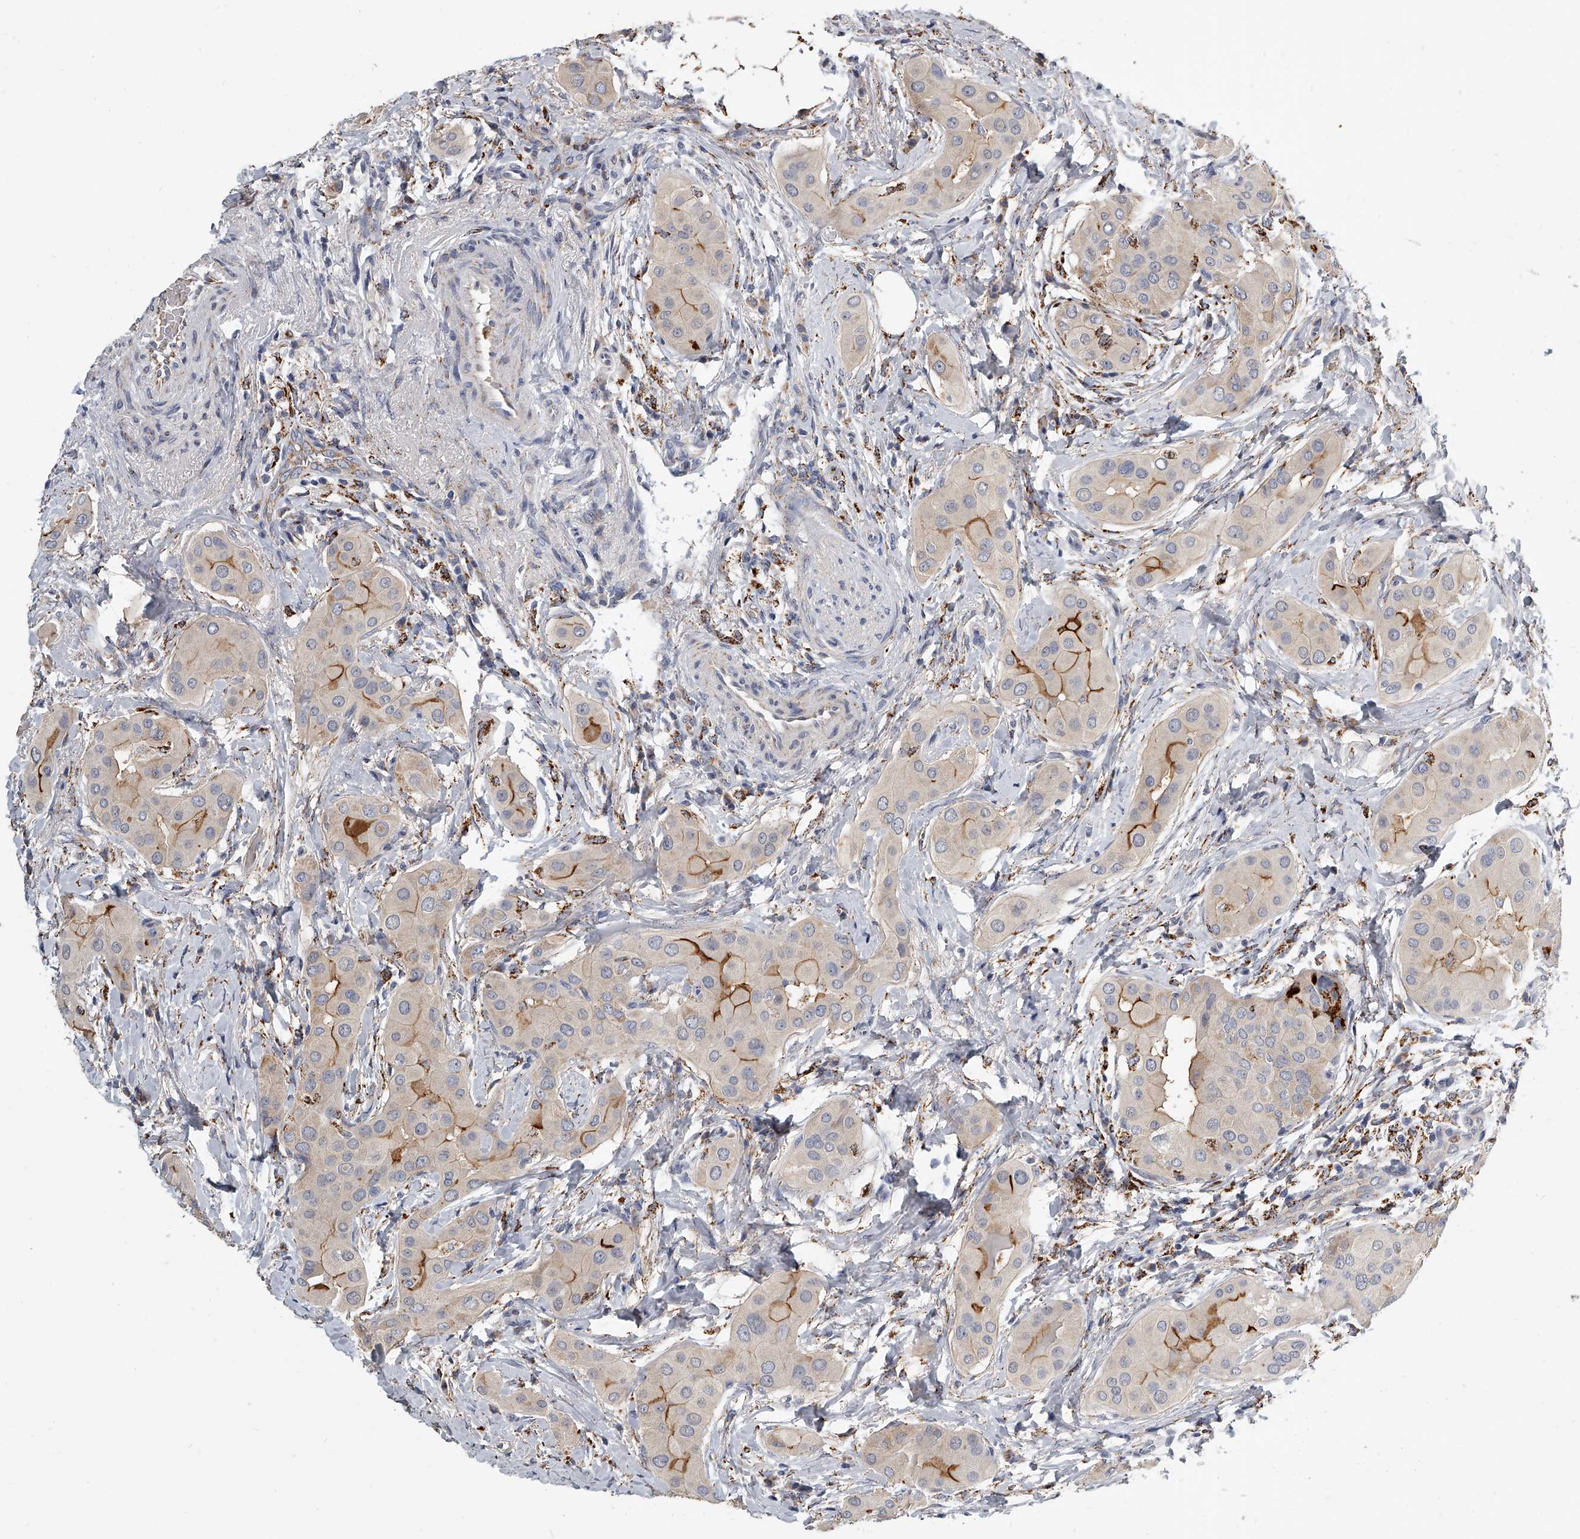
{"staining": {"intensity": "moderate", "quantity": "<25%", "location": "cytoplasmic/membranous"}, "tissue": "thyroid cancer", "cell_type": "Tumor cells", "image_type": "cancer", "snomed": [{"axis": "morphology", "description": "Papillary adenocarcinoma, NOS"}, {"axis": "topography", "description": "Thyroid gland"}], "caption": "Protein expression analysis of human papillary adenocarcinoma (thyroid) reveals moderate cytoplasmic/membranous positivity in approximately <25% of tumor cells.", "gene": "KLHL7", "patient": {"sex": "male", "age": 33}}